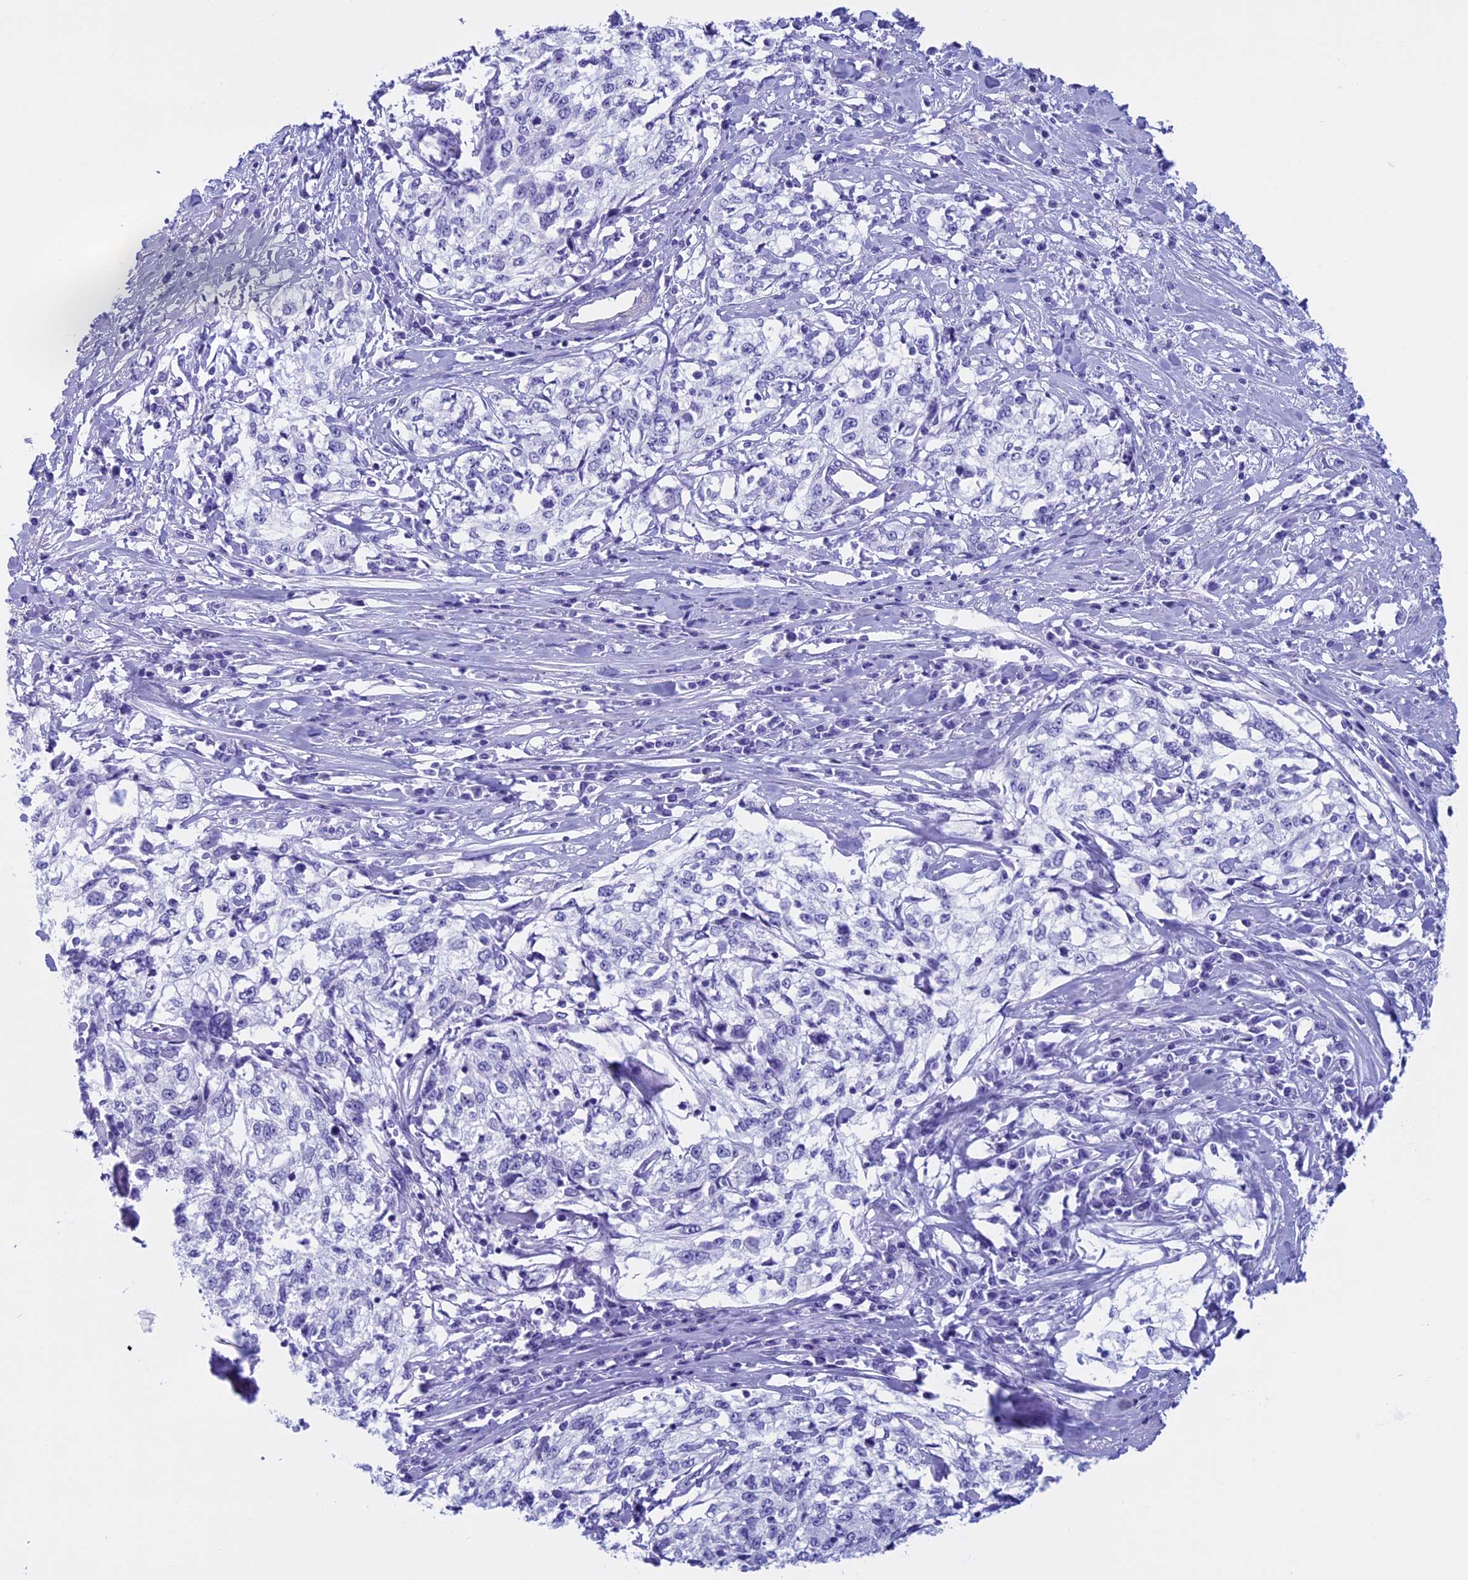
{"staining": {"intensity": "negative", "quantity": "none", "location": "none"}, "tissue": "cervical cancer", "cell_type": "Tumor cells", "image_type": "cancer", "snomed": [{"axis": "morphology", "description": "Squamous cell carcinoma, NOS"}, {"axis": "topography", "description": "Cervix"}], "caption": "Protein analysis of cervical cancer displays no significant staining in tumor cells.", "gene": "FAM169A", "patient": {"sex": "female", "age": 57}}